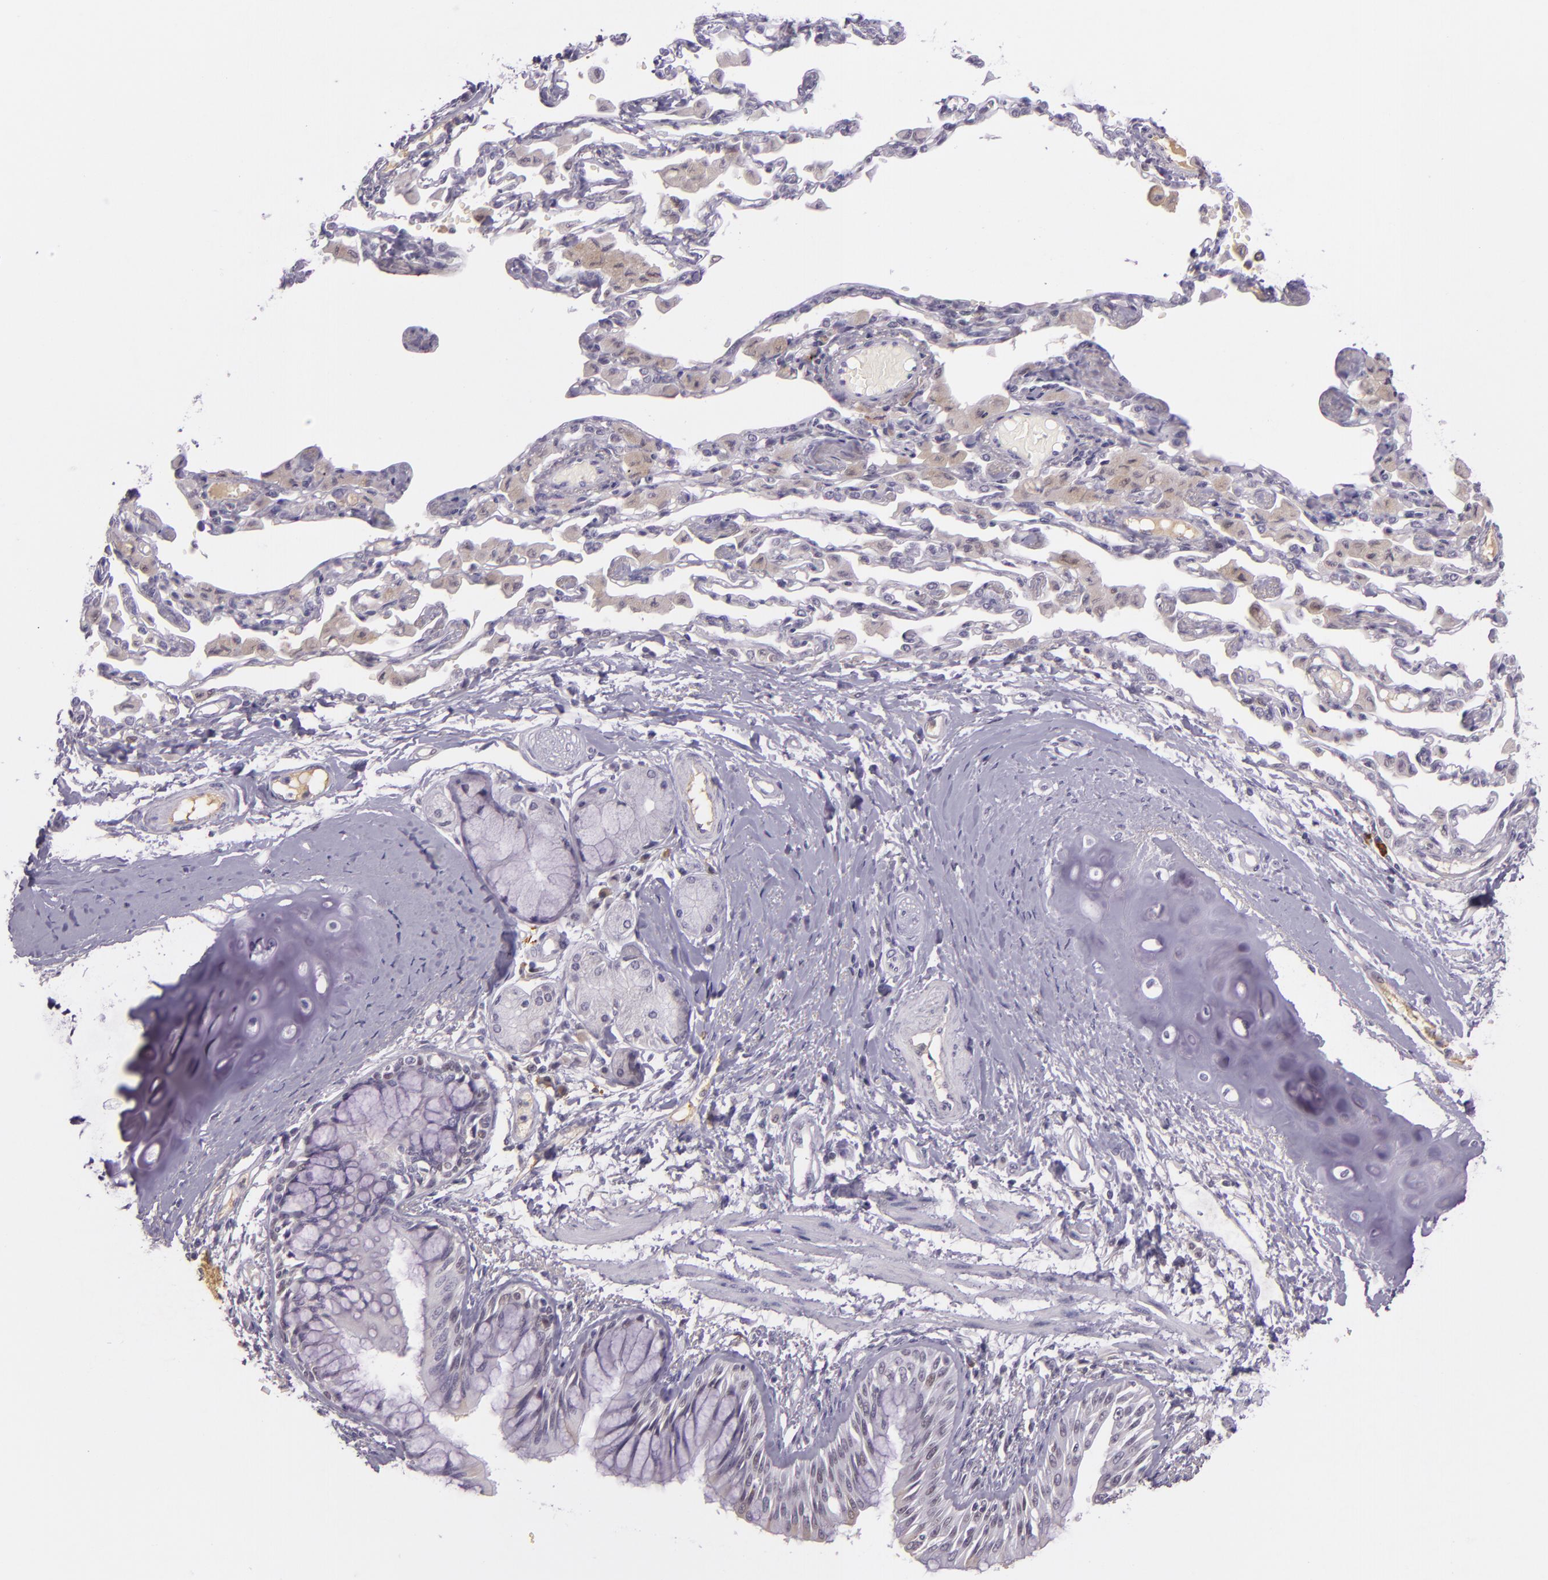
{"staining": {"intensity": "weak", "quantity": "<25%", "location": "cytoplasmic/membranous"}, "tissue": "bronchus", "cell_type": "Respiratory epithelial cells", "image_type": "normal", "snomed": [{"axis": "morphology", "description": "Normal tissue, NOS"}, {"axis": "topography", "description": "Cartilage tissue"}, {"axis": "topography", "description": "Bronchus"}, {"axis": "topography", "description": "Lung"}, {"axis": "topography", "description": "Peripheral nerve tissue"}], "caption": "Human bronchus stained for a protein using immunohistochemistry (IHC) exhibits no expression in respiratory epithelial cells.", "gene": "CHEK2", "patient": {"sex": "female", "age": 49}}